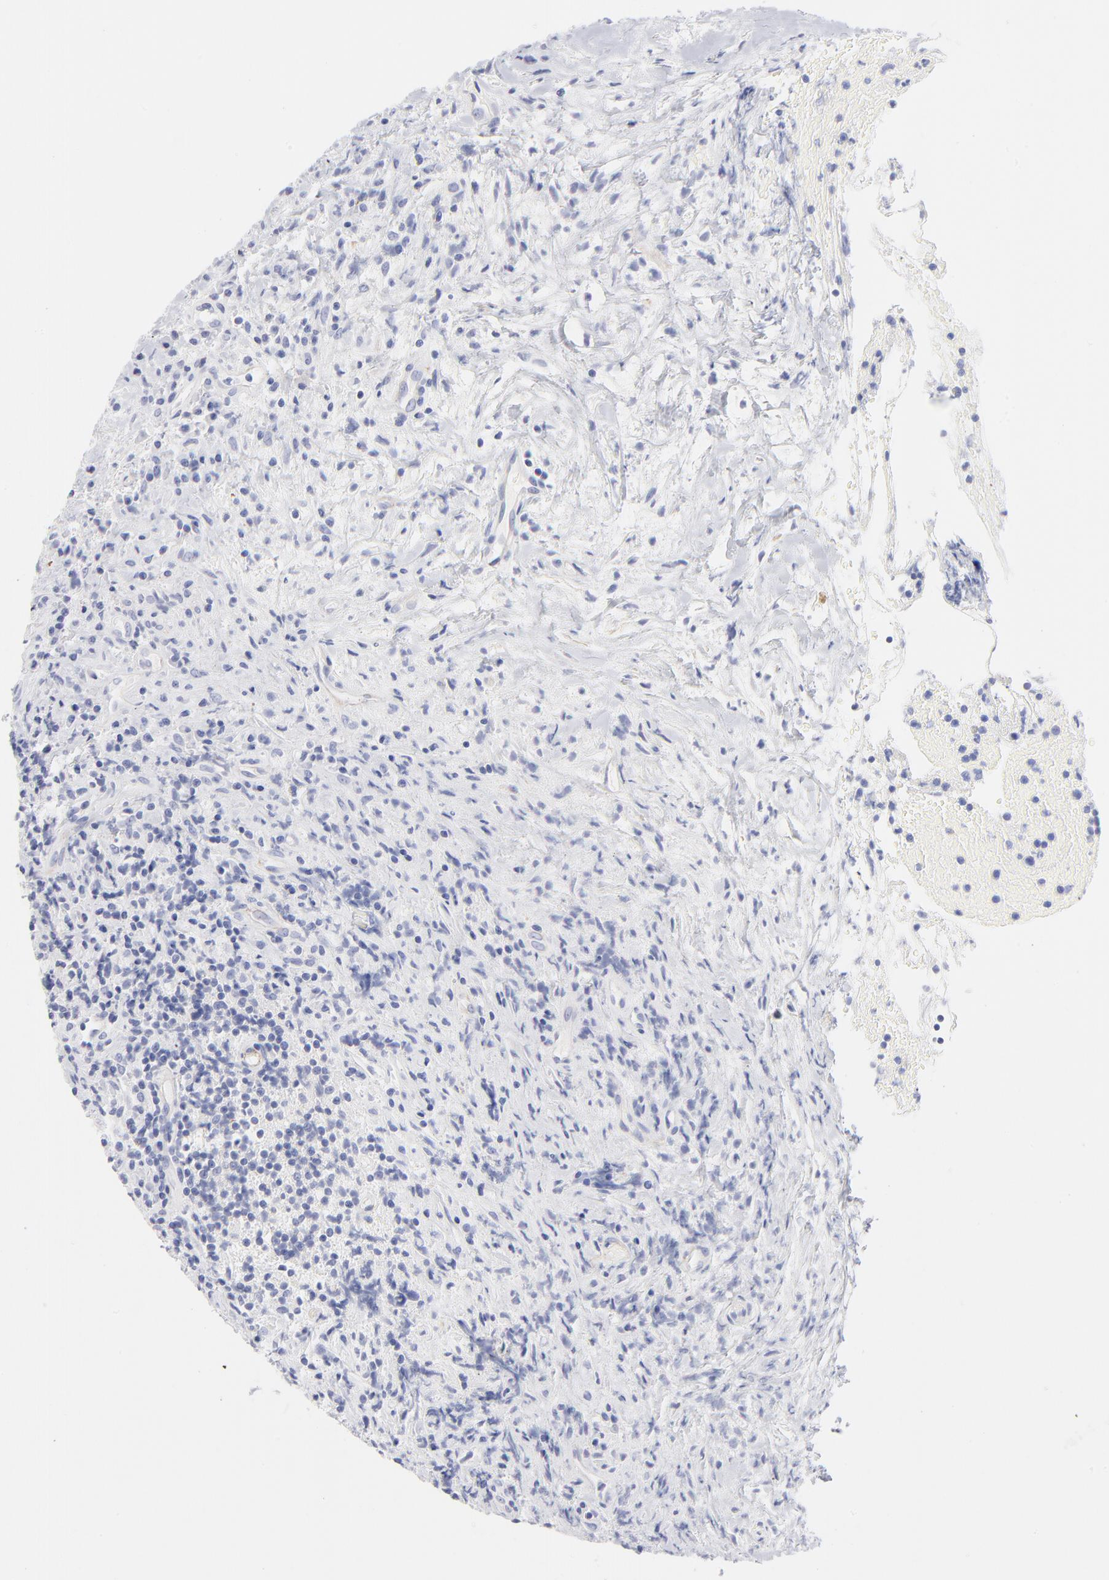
{"staining": {"intensity": "weak", "quantity": "25%-75%", "location": "cytoplasmic/membranous"}, "tissue": "lymphoma", "cell_type": "Tumor cells", "image_type": "cancer", "snomed": [{"axis": "morphology", "description": "Hodgkin's disease, NOS"}, {"axis": "topography", "description": "Lymph node"}], "caption": "Immunohistochemical staining of human lymphoma displays weak cytoplasmic/membranous protein positivity in approximately 25%-75% of tumor cells. The protein is shown in brown color, while the nuclei are stained blue.", "gene": "ACTA2", "patient": {"sex": "female", "age": 25}}